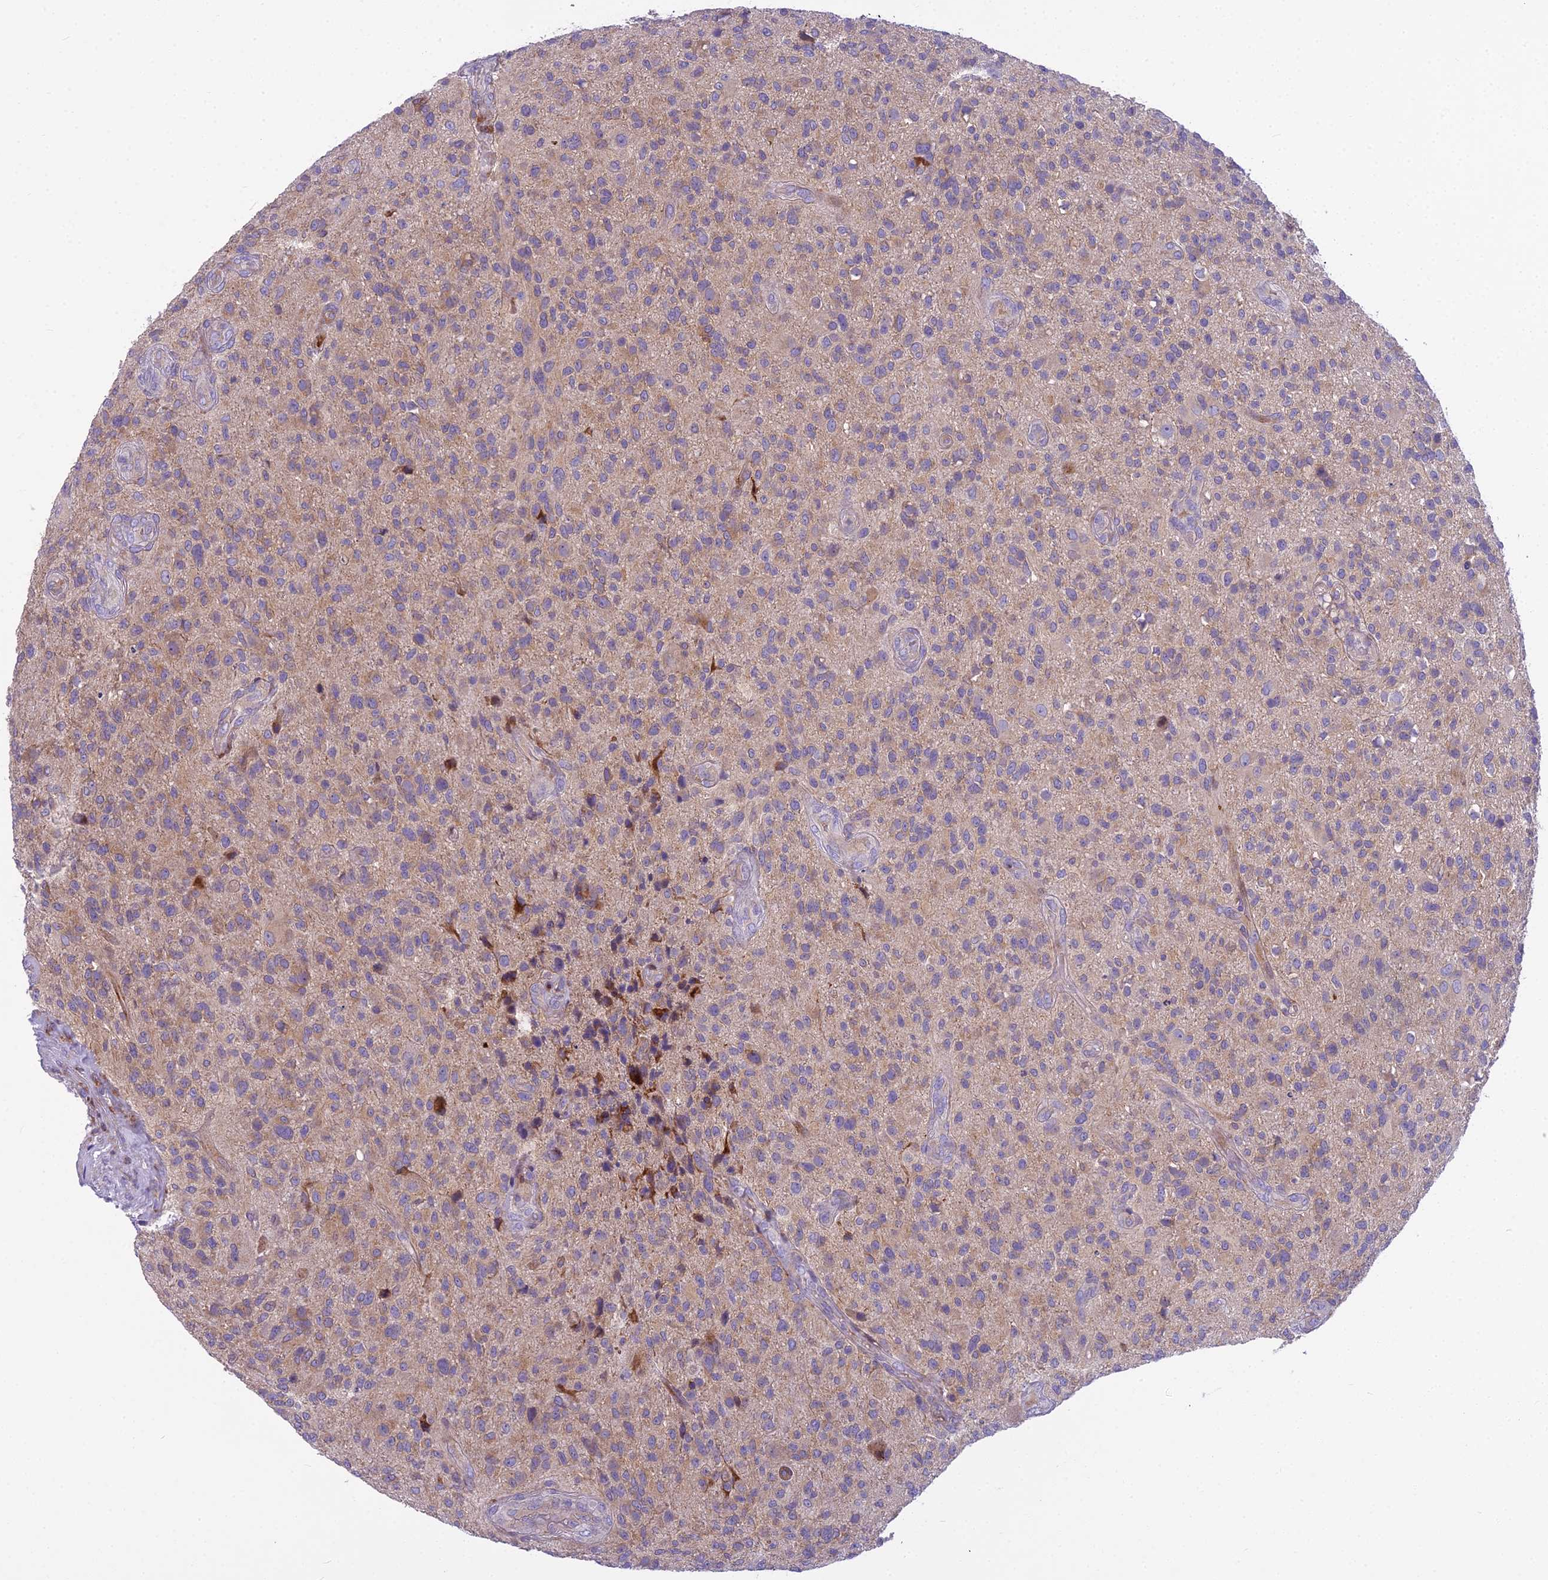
{"staining": {"intensity": "weak", "quantity": "25%-75%", "location": "cytoplasmic/membranous"}, "tissue": "glioma", "cell_type": "Tumor cells", "image_type": "cancer", "snomed": [{"axis": "morphology", "description": "Glioma, malignant, High grade"}, {"axis": "topography", "description": "Brain"}], "caption": "Human malignant high-grade glioma stained with a protein marker shows weak staining in tumor cells.", "gene": "PCDHB14", "patient": {"sex": "male", "age": 47}}